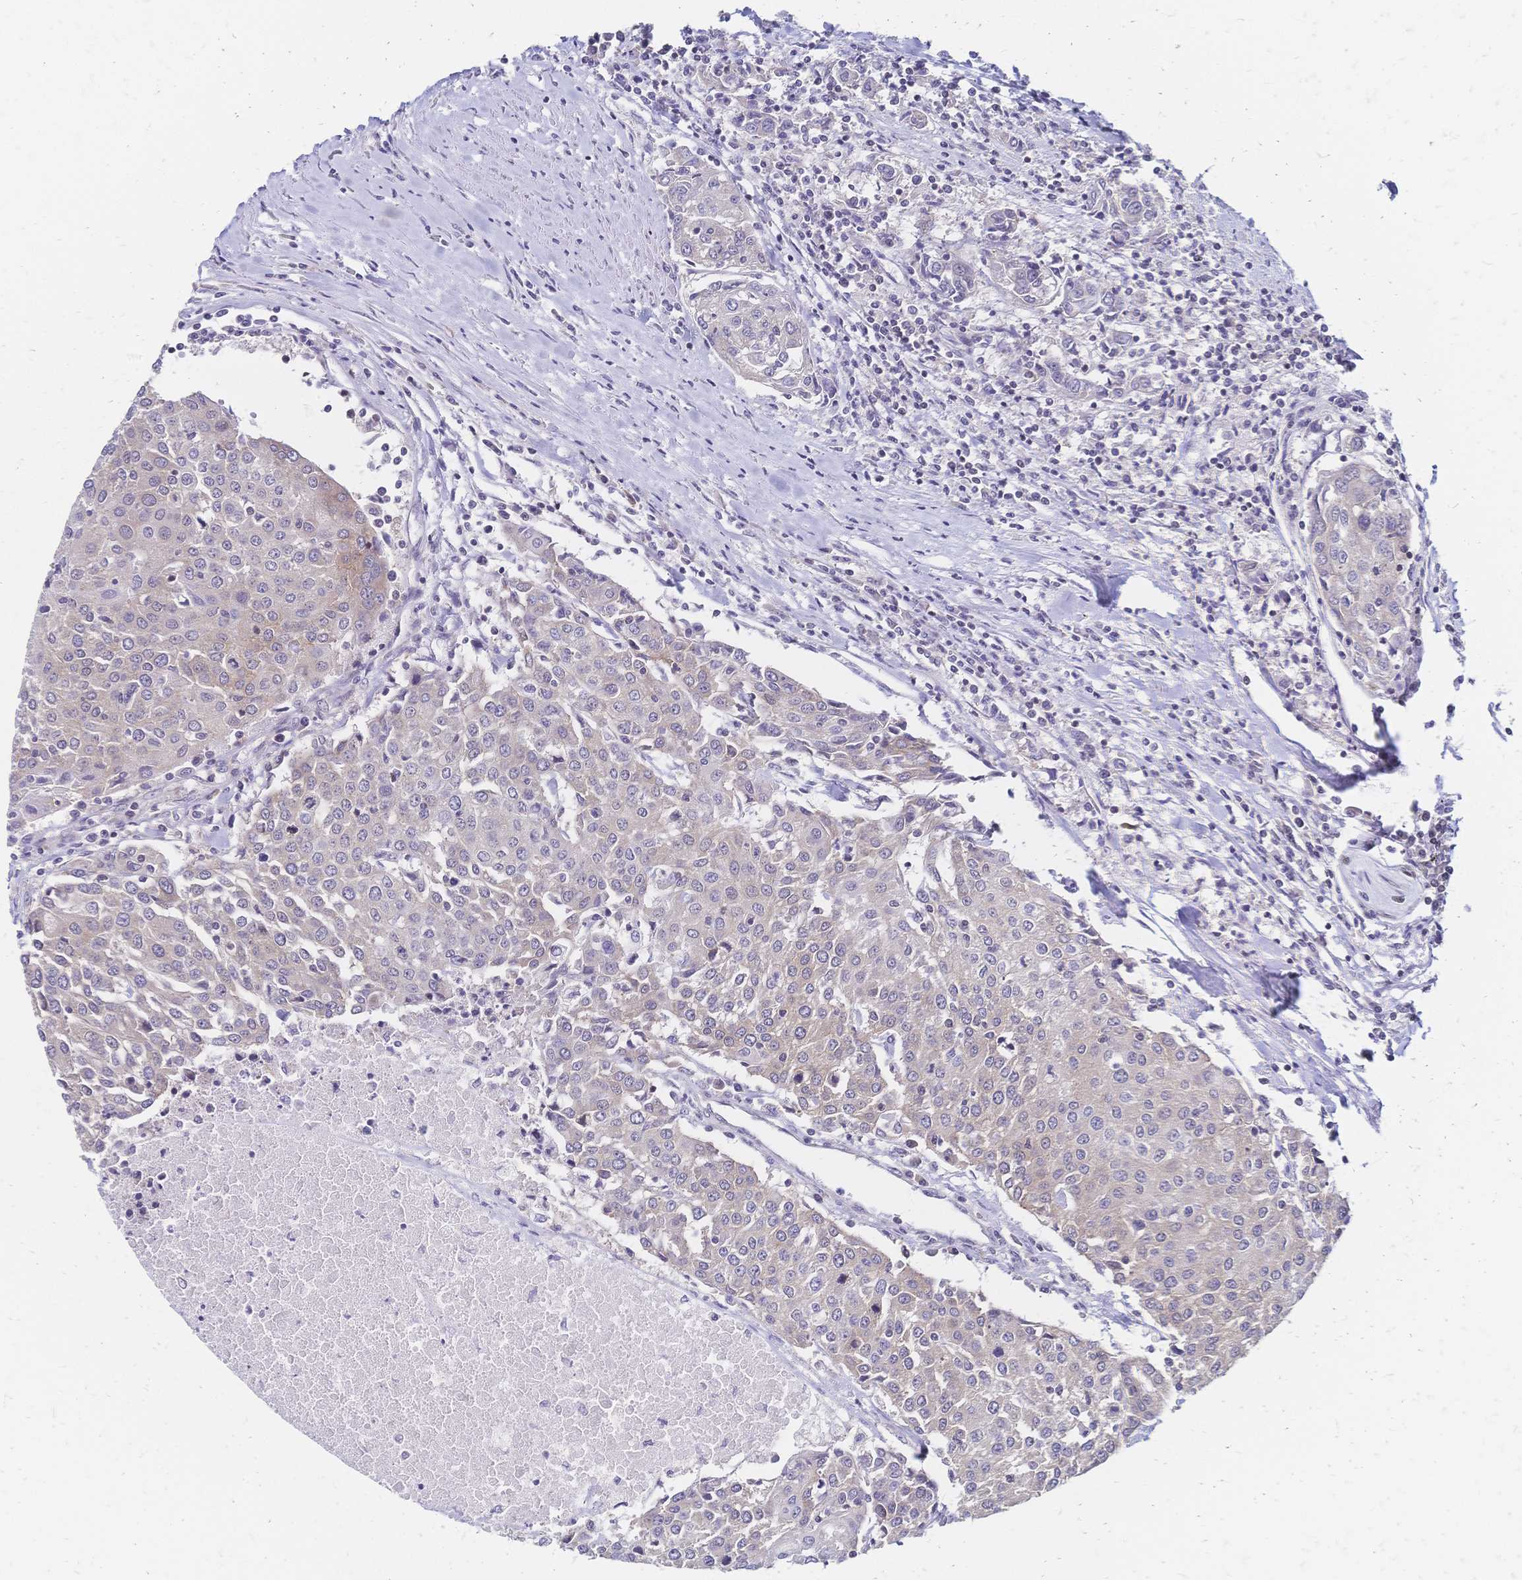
{"staining": {"intensity": "negative", "quantity": "none", "location": "none"}, "tissue": "urothelial cancer", "cell_type": "Tumor cells", "image_type": "cancer", "snomed": [{"axis": "morphology", "description": "Urothelial carcinoma, High grade"}, {"axis": "topography", "description": "Urinary bladder"}], "caption": "This photomicrograph is of high-grade urothelial carcinoma stained with immunohistochemistry (IHC) to label a protein in brown with the nuclei are counter-stained blue. There is no expression in tumor cells.", "gene": "CBX7", "patient": {"sex": "female", "age": 85}}